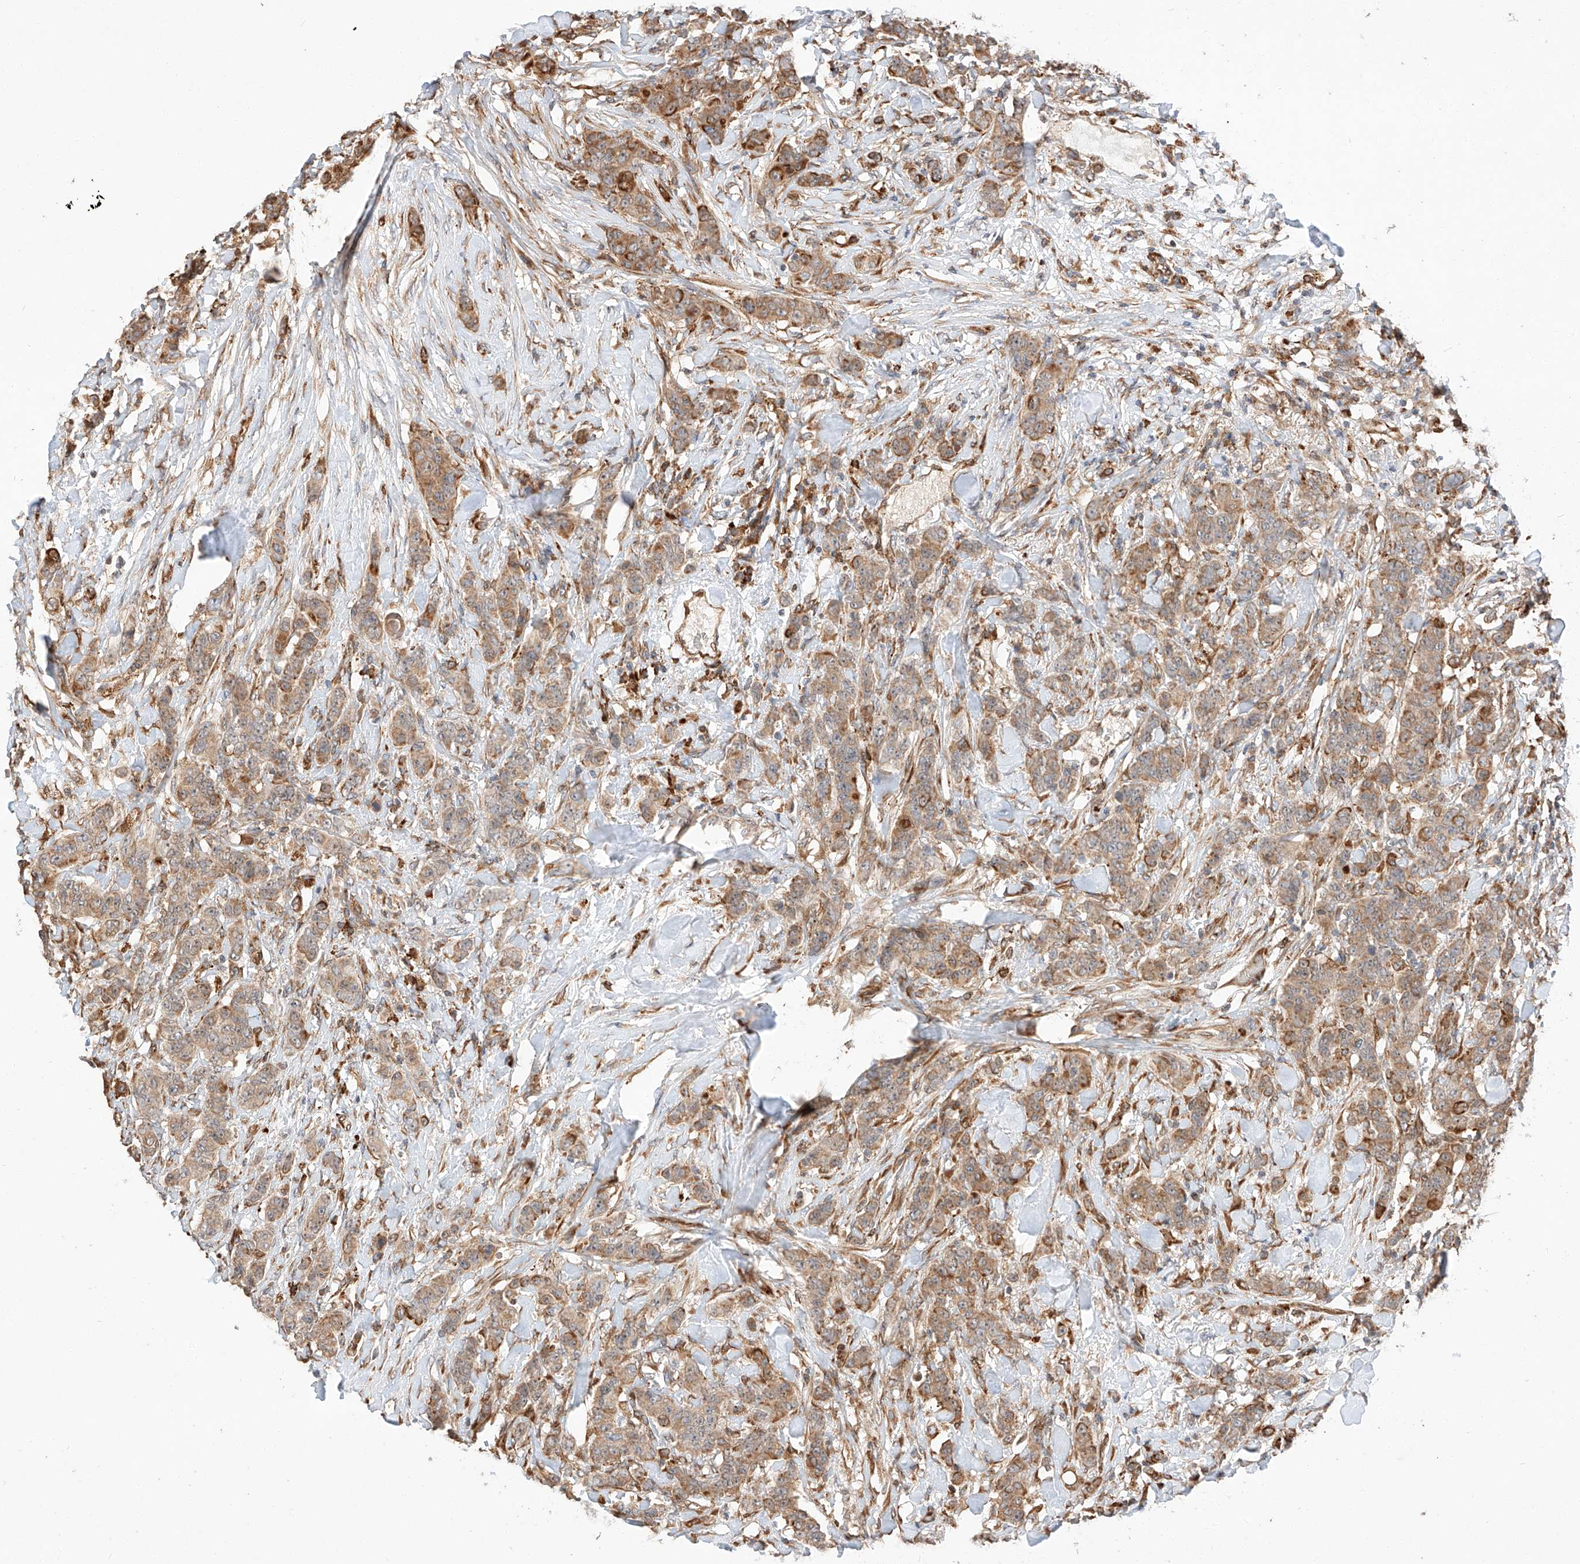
{"staining": {"intensity": "moderate", "quantity": ">75%", "location": "cytoplasmic/membranous"}, "tissue": "breast cancer", "cell_type": "Tumor cells", "image_type": "cancer", "snomed": [{"axis": "morphology", "description": "Duct carcinoma"}, {"axis": "topography", "description": "Breast"}], "caption": "Immunohistochemistry (DAB (3,3'-diaminobenzidine)) staining of human breast cancer (intraductal carcinoma) demonstrates moderate cytoplasmic/membranous protein expression in approximately >75% of tumor cells.", "gene": "ZNF84", "patient": {"sex": "female", "age": 40}}